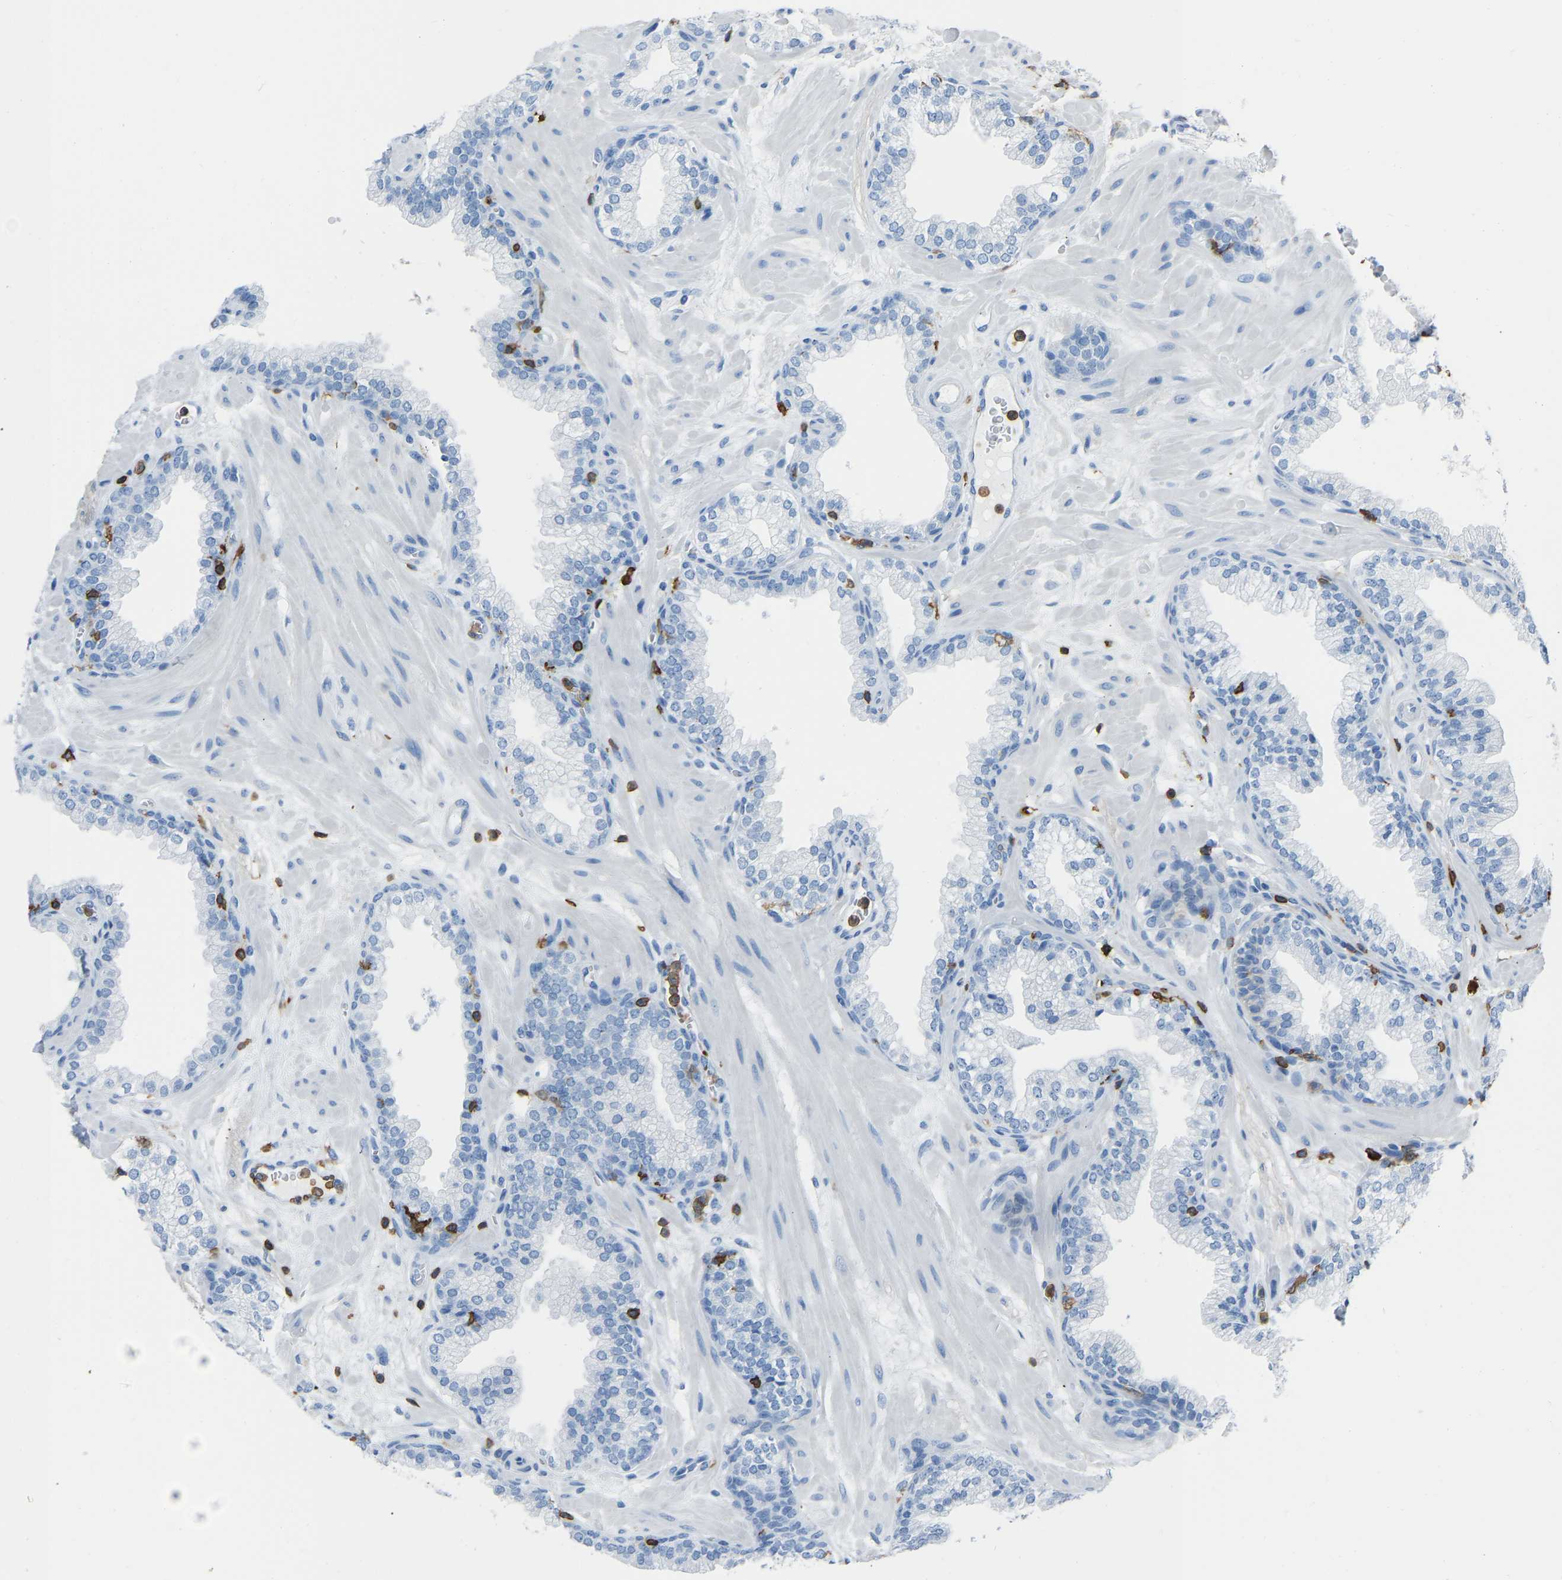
{"staining": {"intensity": "negative", "quantity": "none", "location": "none"}, "tissue": "prostate", "cell_type": "Glandular cells", "image_type": "normal", "snomed": [{"axis": "morphology", "description": "Normal tissue, NOS"}, {"axis": "morphology", "description": "Urothelial carcinoma, Low grade"}, {"axis": "topography", "description": "Urinary bladder"}, {"axis": "topography", "description": "Prostate"}], "caption": "Immunohistochemistry of benign human prostate displays no positivity in glandular cells. The staining was performed using DAB to visualize the protein expression in brown, while the nuclei were stained in blue with hematoxylin (Magnification: 20x).", "gene": "LSP1", "patient": {"sex": "male", "age": 60}}